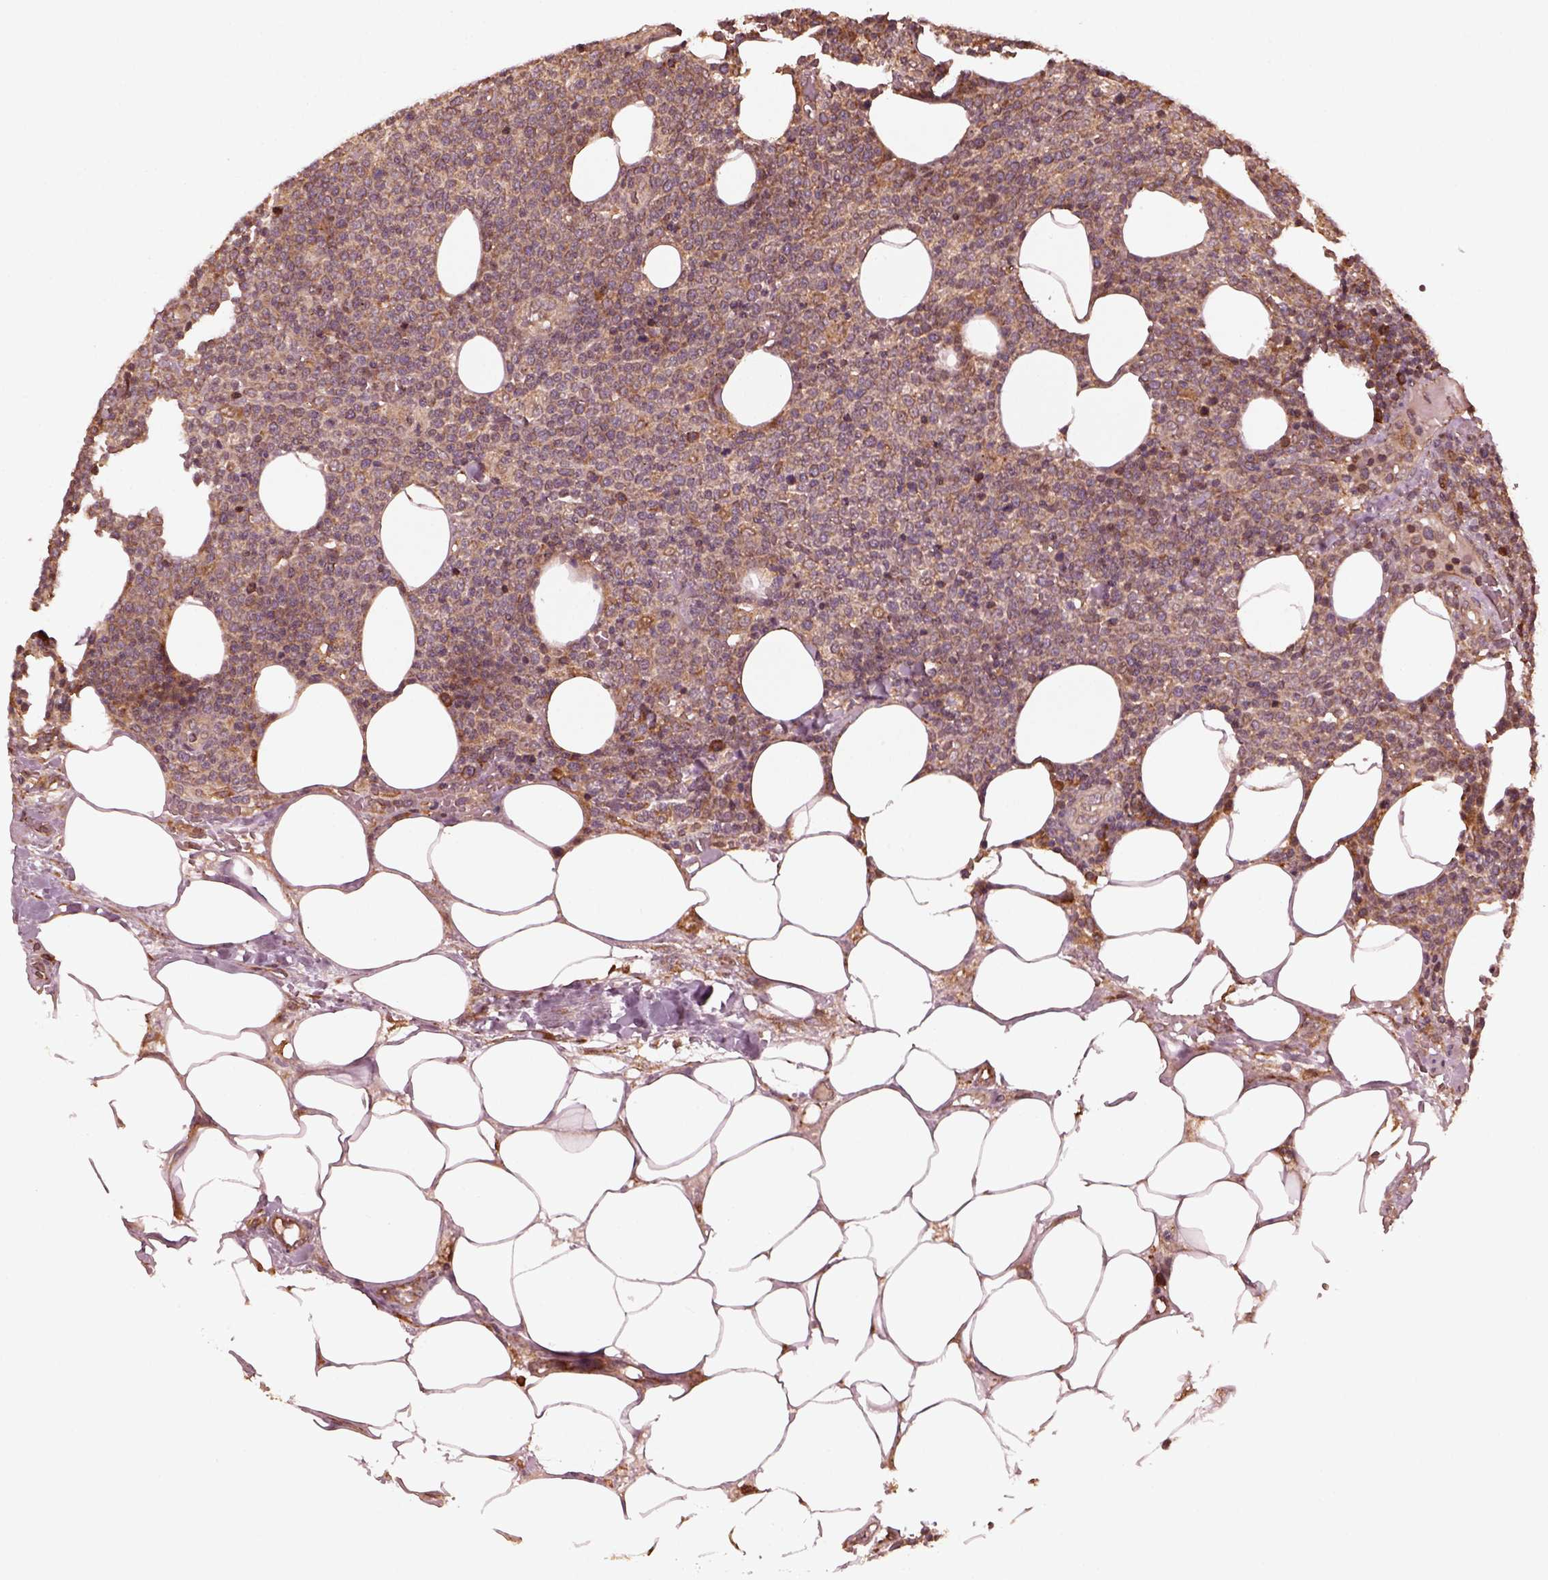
{"staining": {"intensity": "weak", "quantity": ">75%", "location": "cytoplasmic/membranous"}, "tissue": "lymphoma", "cell_type": "Tumor cells", "image_type": "cancer", "snomed": [{"axis": "morphology", "description": "Malignant lymphoma, non-Hodgkin's type, High grade"}, {"axis": "topography", "description": "Lymph node"}], "caption": "Tumor cells show weak cytoplasmic/membranous staining in about >75% of cells in high-grade malignant lymphoma, non-Hodgkin's type. (Brightfield microscopy of DAB IHC at high magnification).", "gene": "ZNF292", "patient": {"sex": "male", "age": 61}}